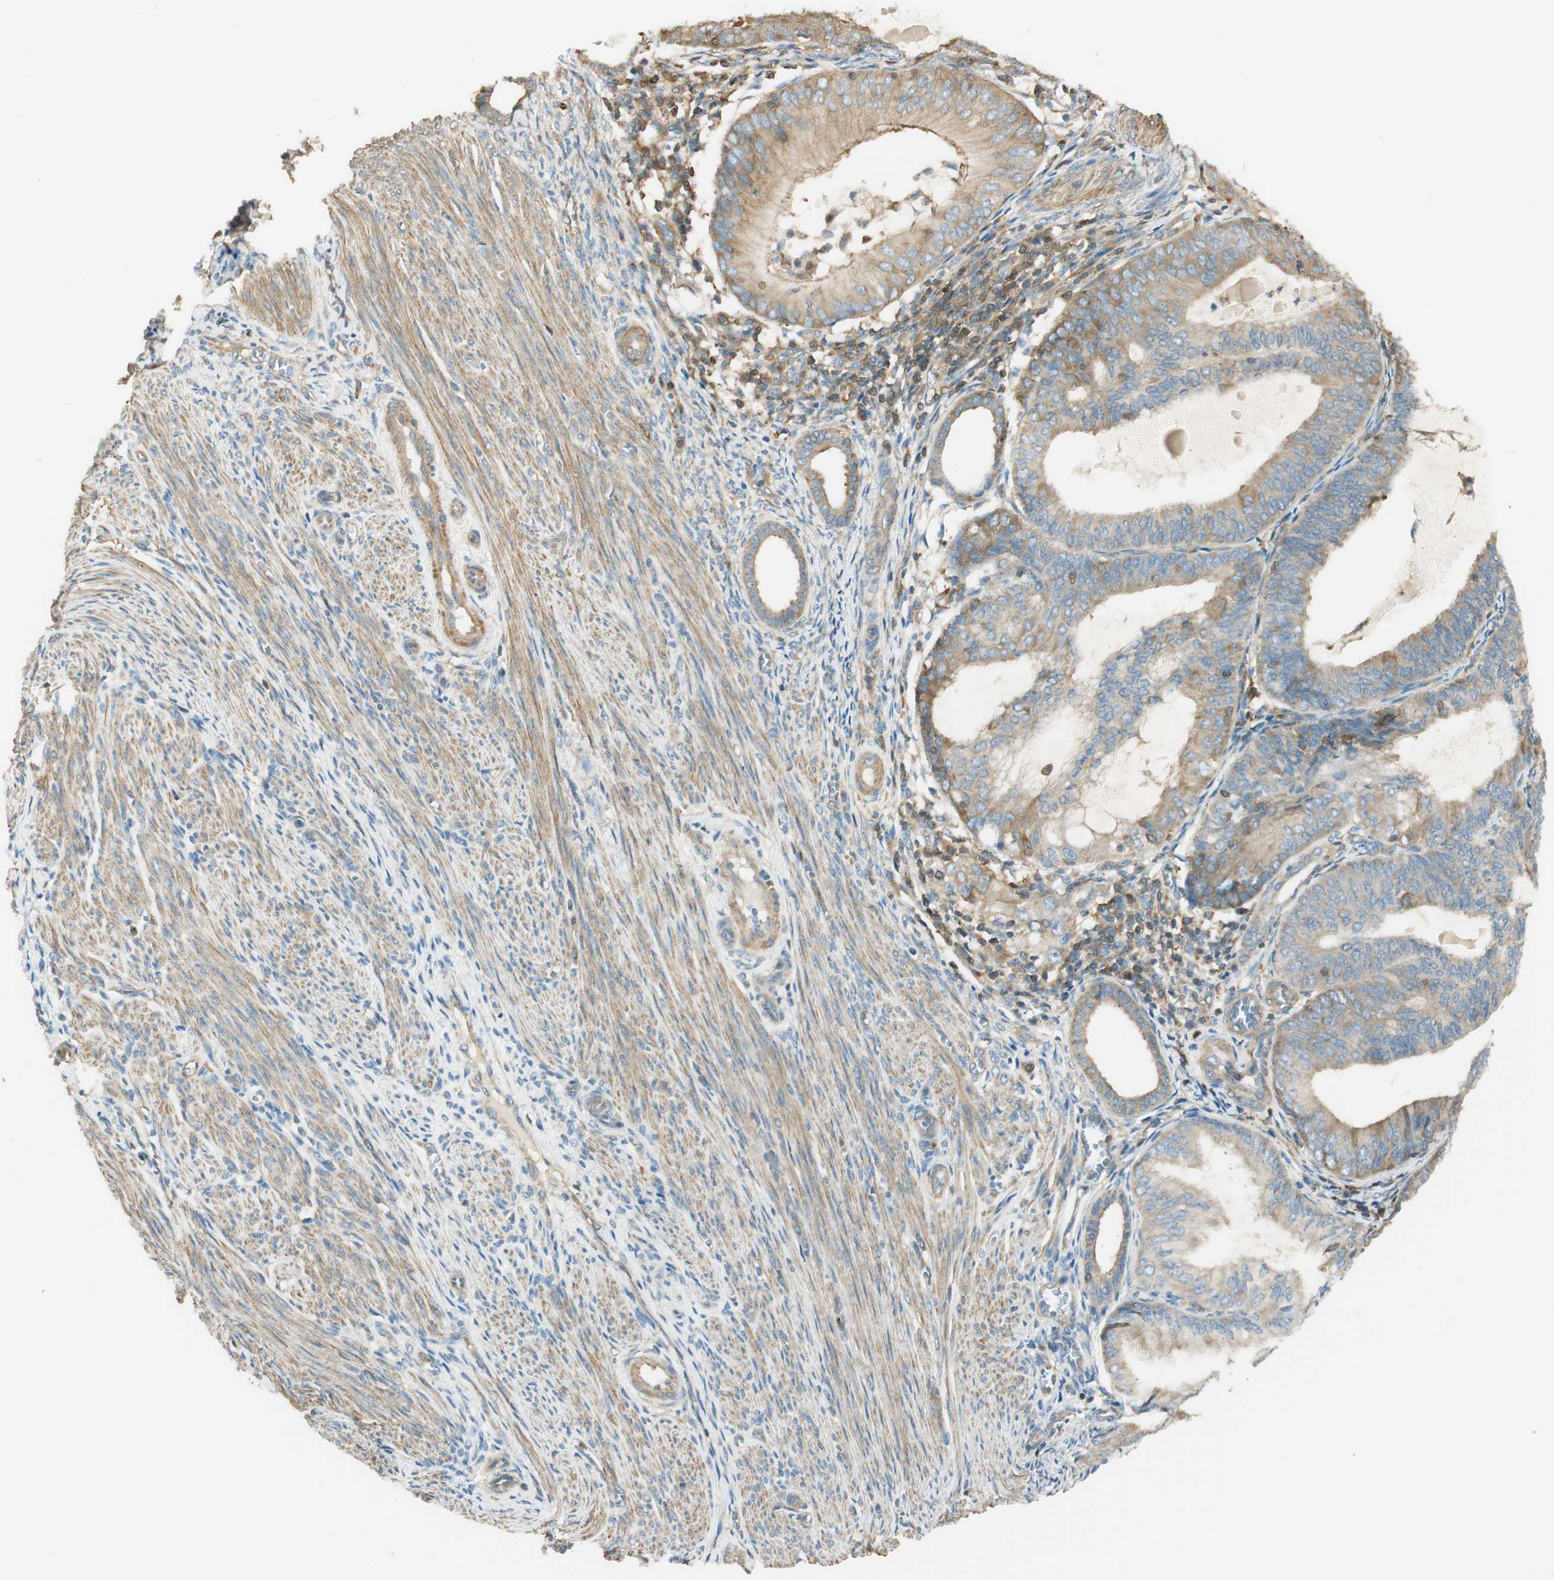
{"staining": {"intensity": "moderate", "quantity": ">75%", "location": "cytoplasmic/membranous"}, "tissue": "endometrial cancer", "cell_type": "Tumor cells", "image_type": "cancer", "snomed": [{"axis": "morphology", "description": "Adenocarcinoma, NOS"}, {"axis": "topography", "description": "Endometrium"}], "caption": "Endometrial cancer stained with immunohistochemistry (IHC) demonstrates moderate cytoplasmic/membranous expression in approximately >75% of tumor cells. (DAB IHC, brown staining for protein, blue staining for nuclei).", "gene": "PI4K2B", "patient": {"sex": "female", "age": 81}}